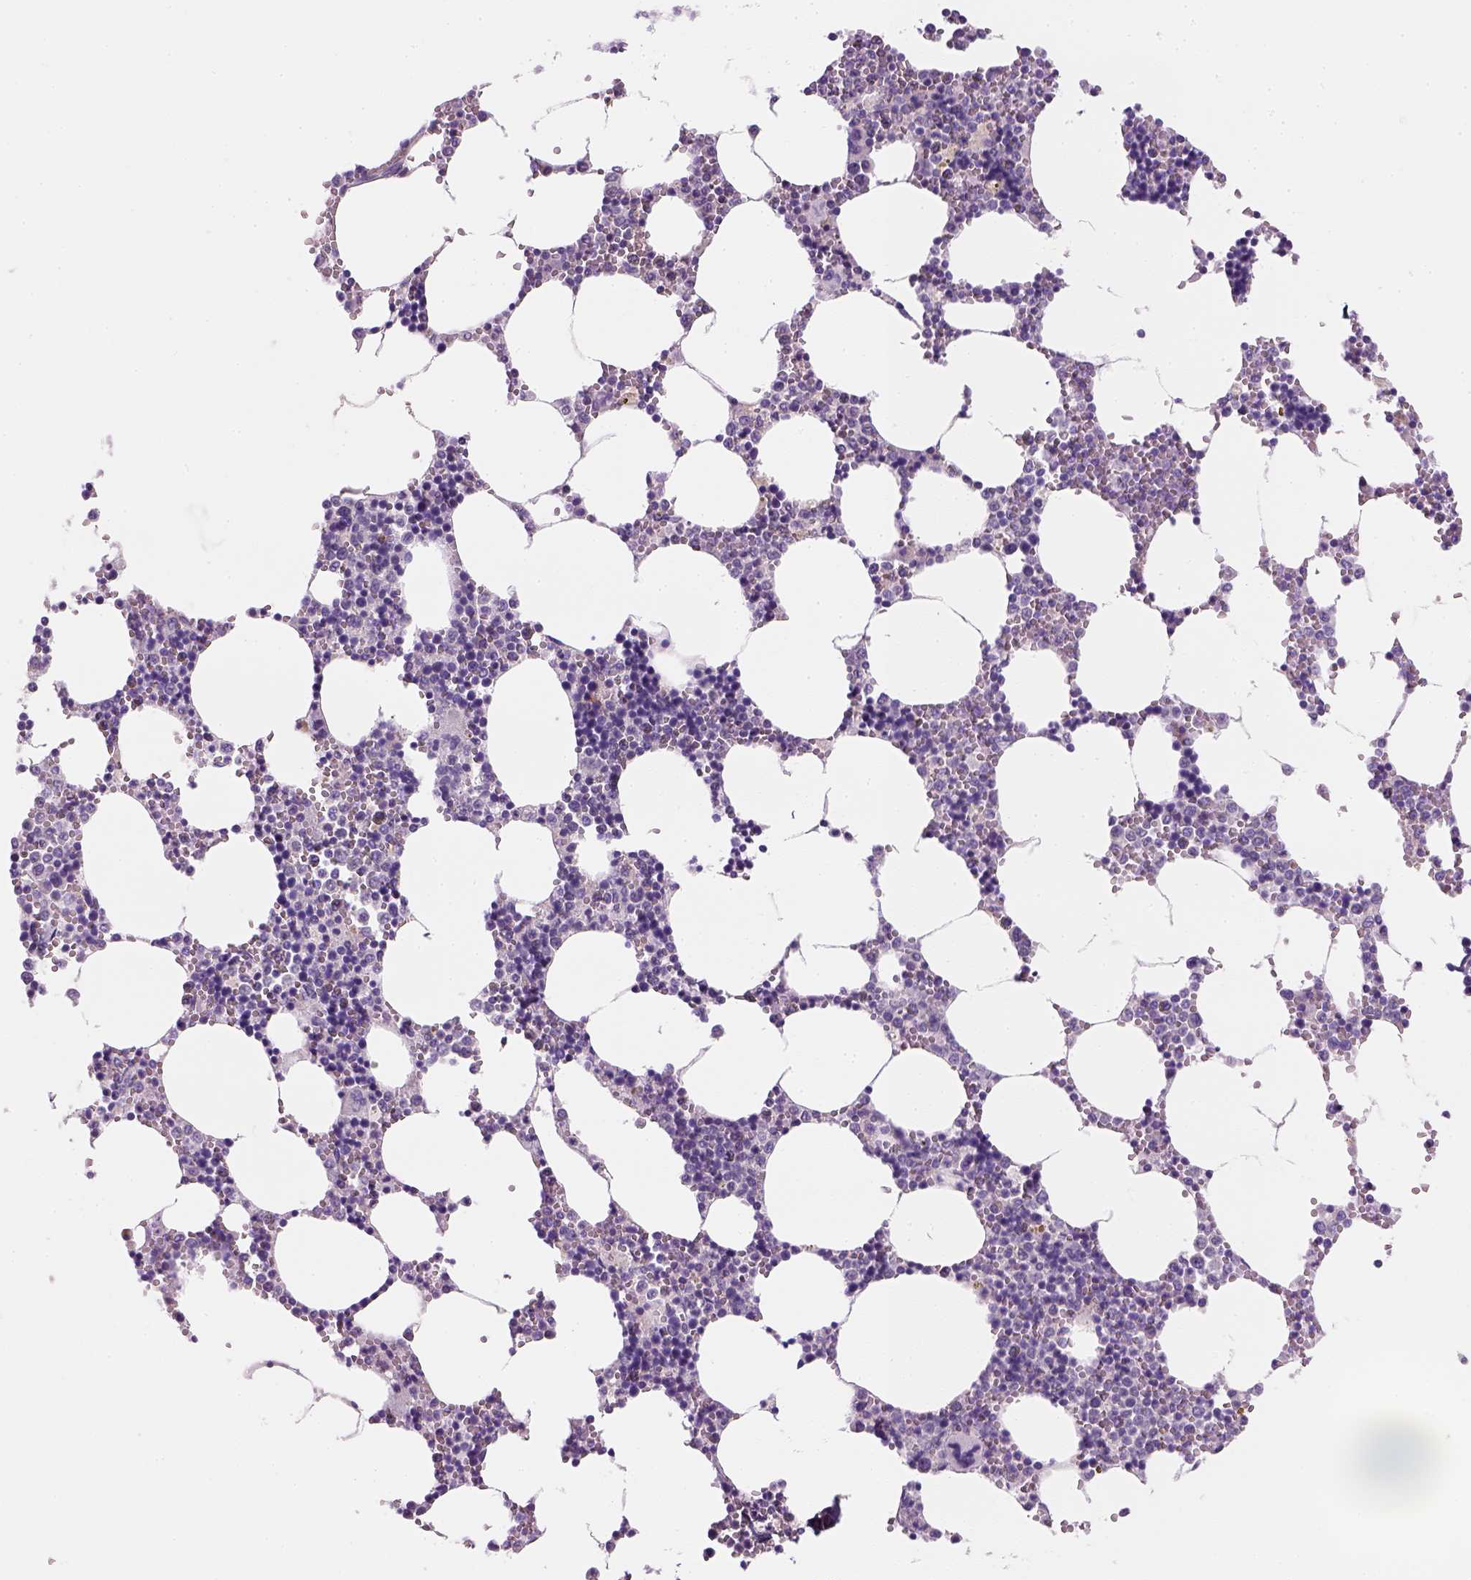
{"staining": {"intensity": "negative", "quantity": "none", "location": "none"}, "tissue": "bone marrow", "cell_type": "Hematopoietic cells", "image_type": "normal", "snomed": [{"axis": "morphology", "description": "Normal tissue, NOS"}, {"axis": "topography", "description": "Bone marrow"}], "caption": "Immunohistochemical staining of normal bone marrow exhibits no significant expression in hematopoietic cells. Nuclei are stained in blue.", "gene": "CES2", "patient": {"sex": "male", "age": 54}}